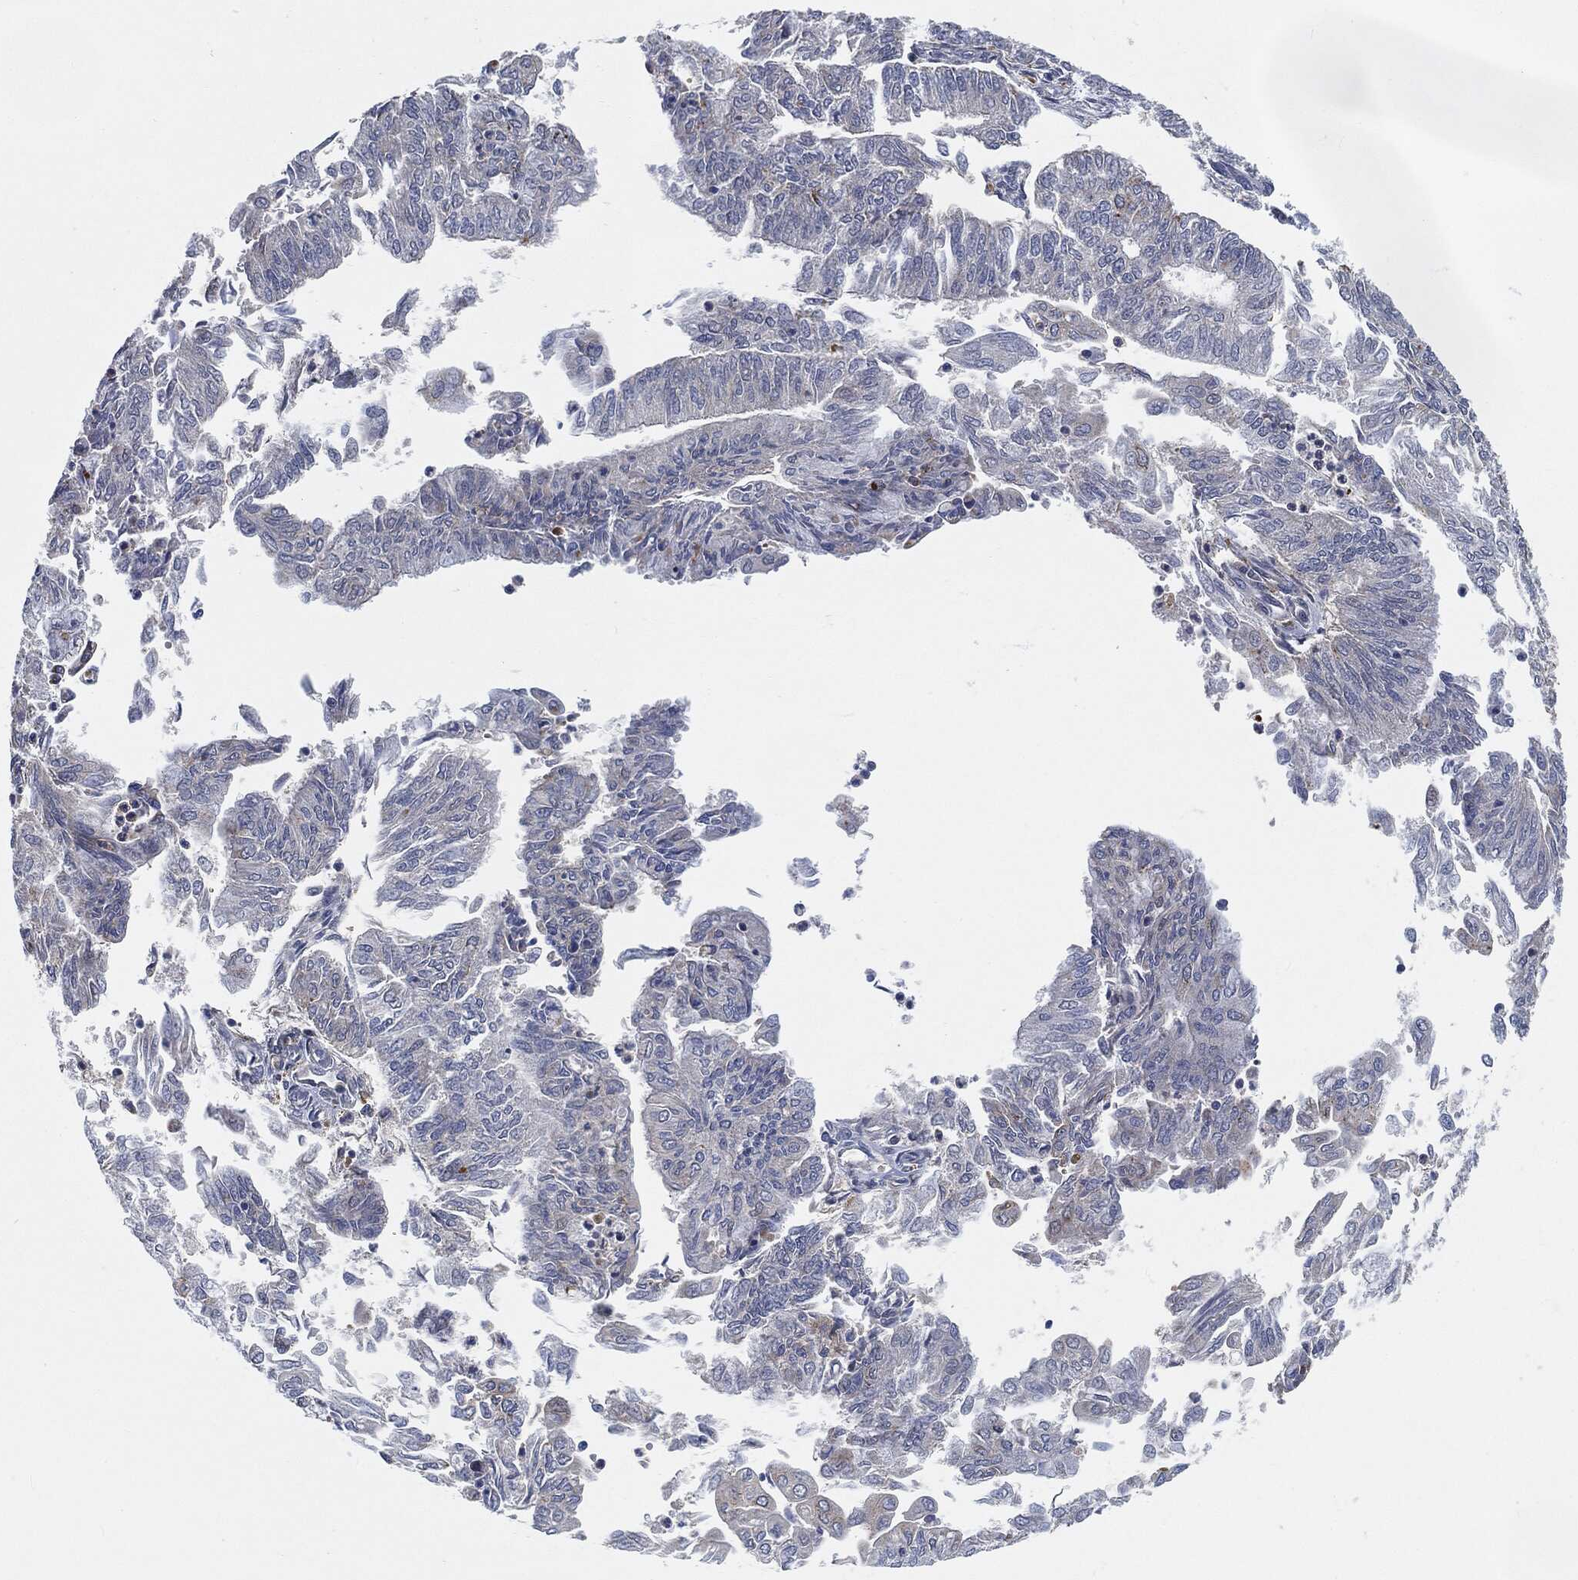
{"staining": {"intensity": "negative", "quantity": "none", "location": "none"}, "tissue": "endometrial cancer", "cell_type": "Tumor cells", "image_type": "cancer", "snomed": [{"axis": "morphology", "description": "Adenocarcinoma, NOS"}, {"axis": "topography", "description": "Endometrium"}], "caption": "This is an IHC micrograph of adenocarcinoma (endometrial). There is no expression in tumor cells.", "gene": "VSIG4", "patient": {"sex": "female", "age": 59}}